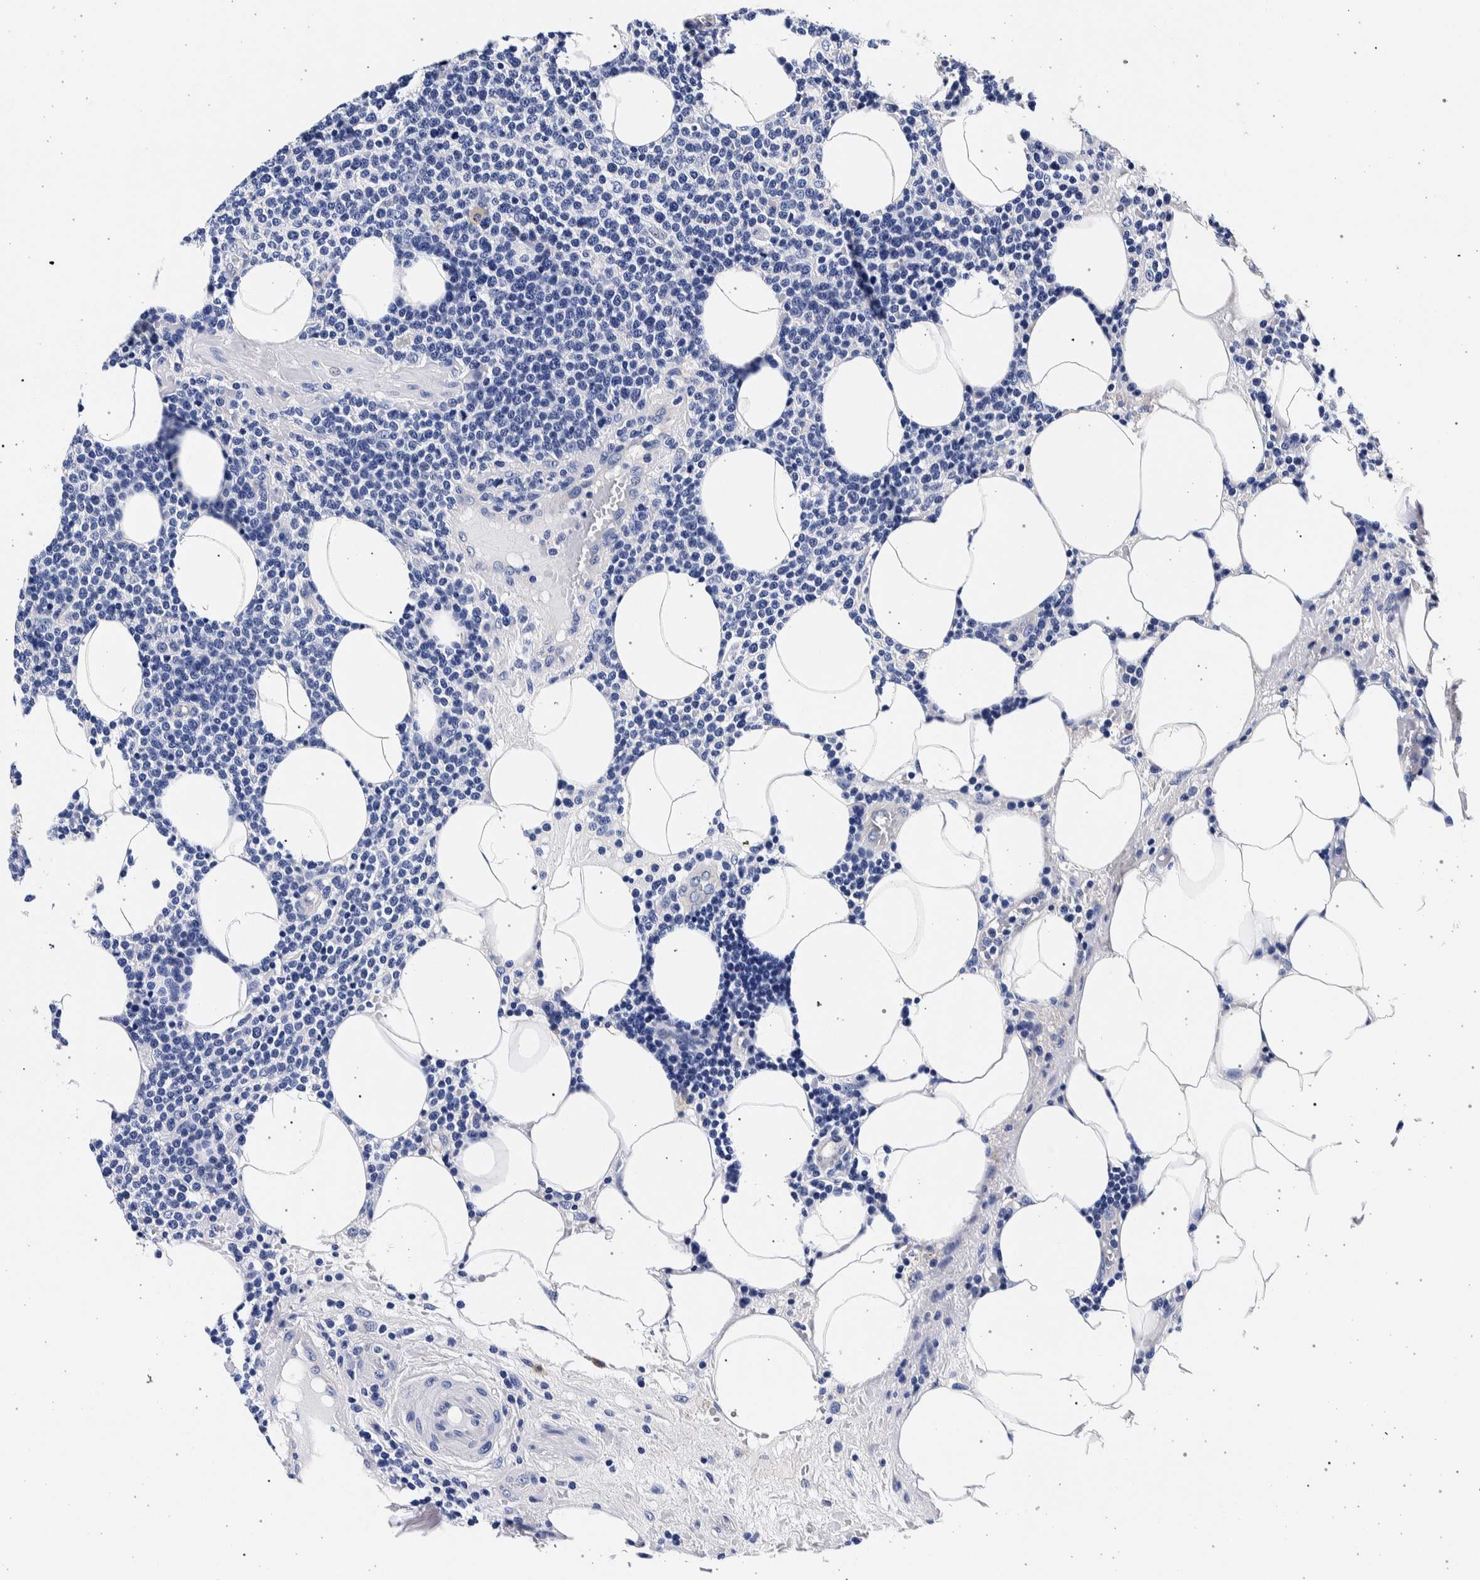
{"staining": {"intensity": "negative", "quantity": "none", "location": "none"}, "tissue": "lymphoma", "cell_type": "Tumor cells", "image_type": "cancer", "snomed": [{"axis": "morphology", "description": "Malignant lymphoma, non-Hodgkin's type, High grade"}, {"axis": "topography", "description": "Lymph node"}], "caption": "IHC image of neoplastic tissue: lymphoma stained with DAB (3,3'-diaminobenzidine) shows no significant protein positivity in tumor cells.", "gene": "NIBAN2", "patient": {"sex": "male", "age": 61}}